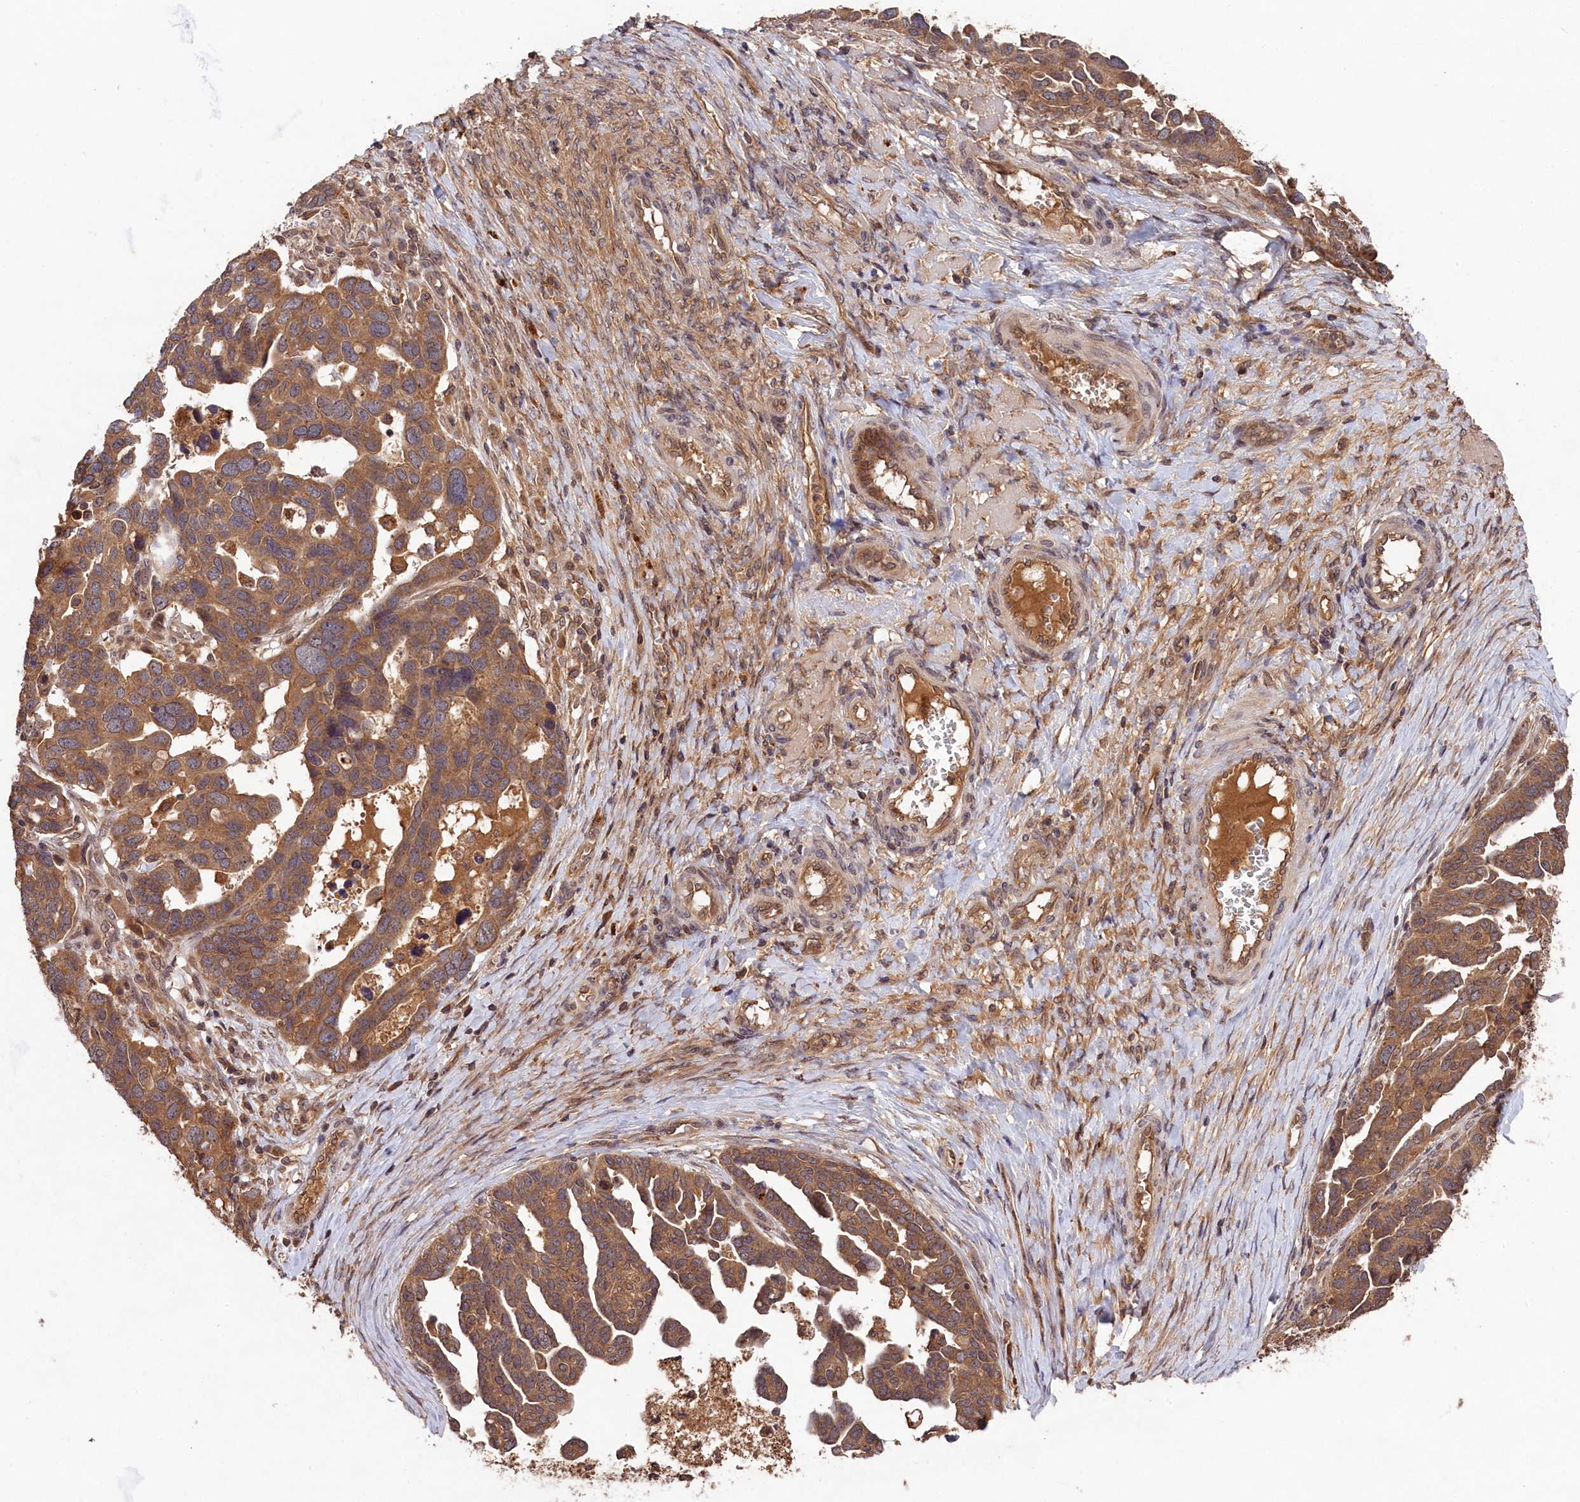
{"staining": {"intensity": "moderate", "quantity": ">75%", "location": "cytoplasmic/membranous"}, "tissue": "ovarian cancer", "cell_type": "Tumor cells", "image_type": "cancer", "snomed": [{"axis": "morphology", "description": "Cystadenocarcinoma, serous, NOS"}, {"axis": "topography", "description": "Ovary"}], "caption": "DAB immunohistochemical staining of ovarian cancer (serous cystadenocarcinoma) shows moderate cytoplasmic/membranous protein staining in about >75% of tumor cells.", "gene": "CHAC1", "patient": {"sex": "female", "age": 54}}